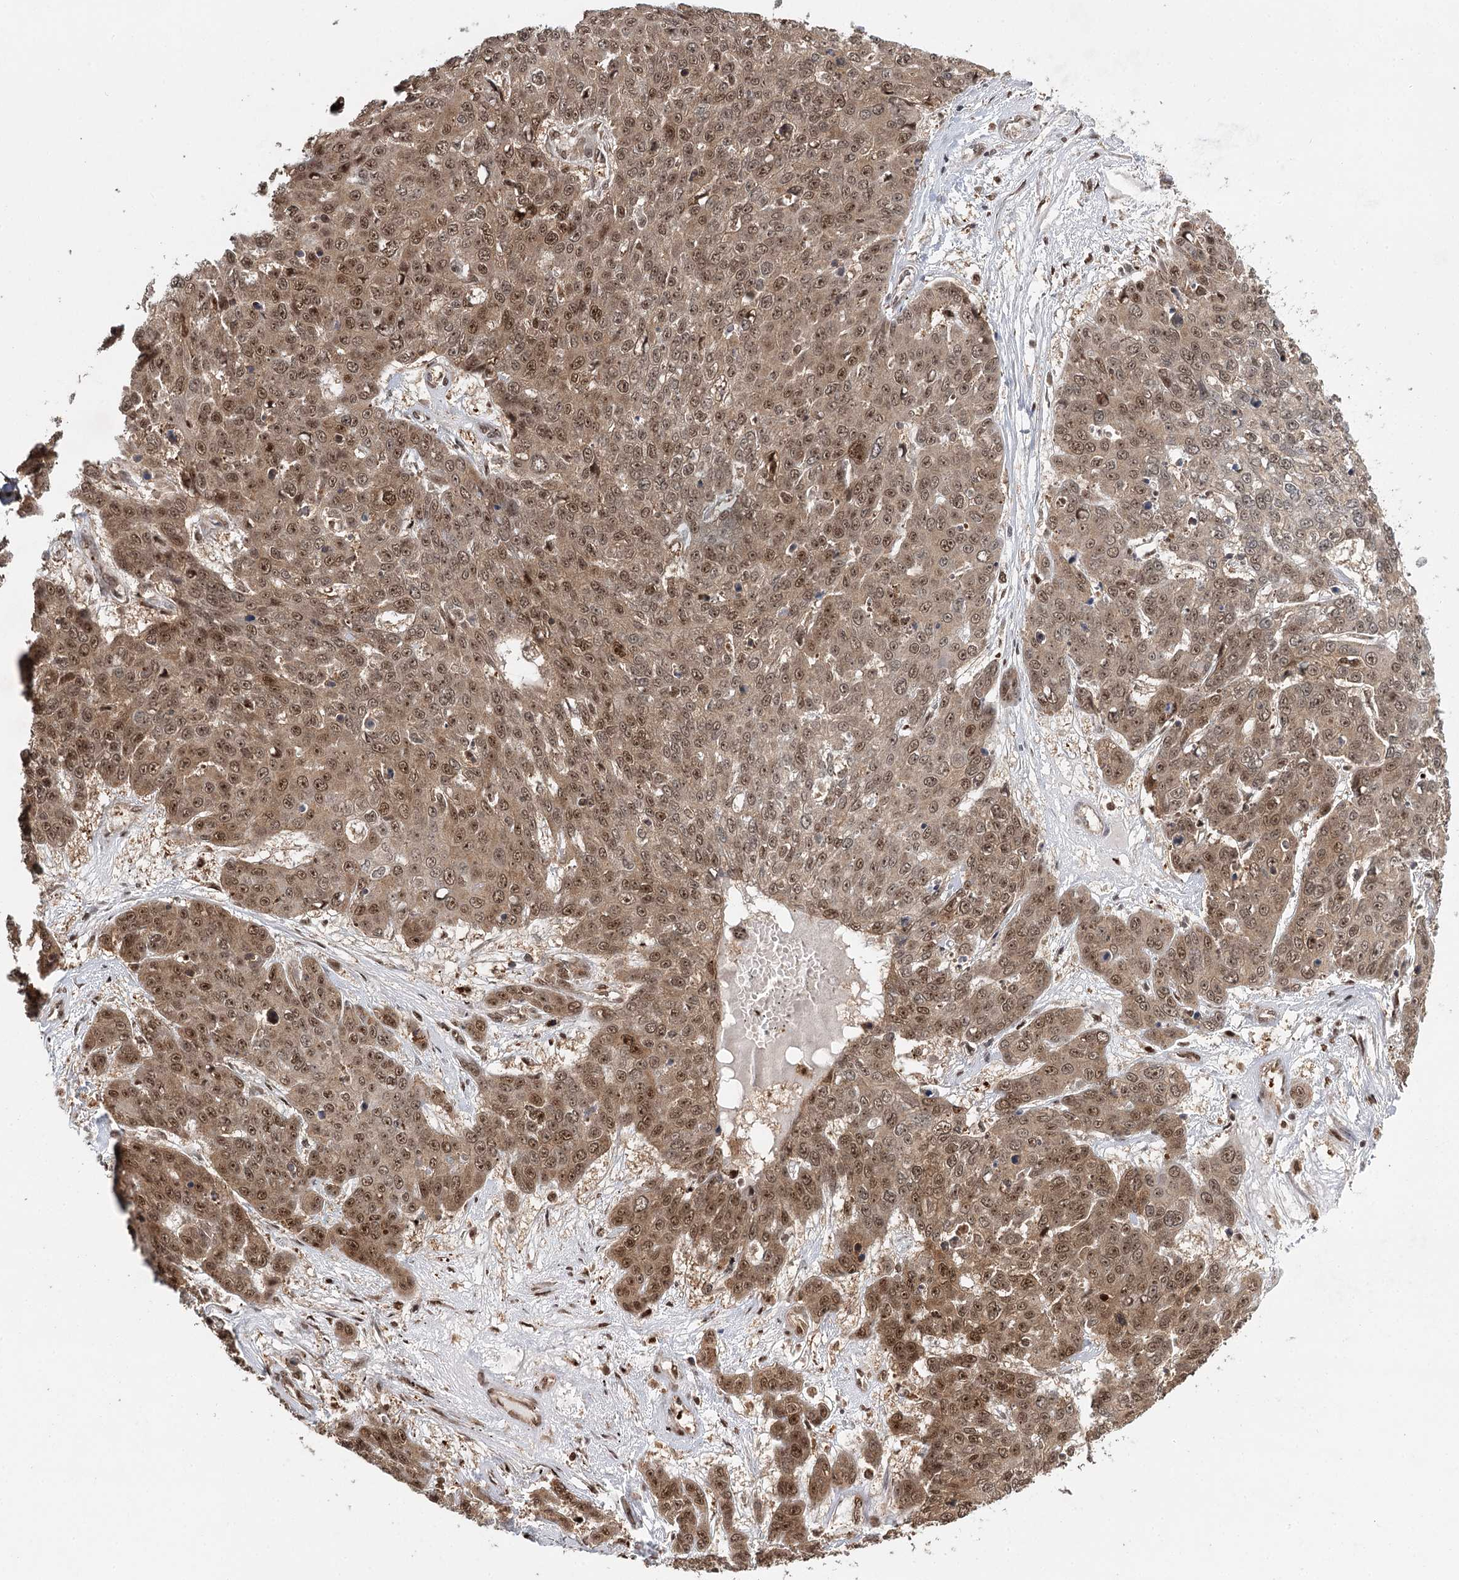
{"staining": {"intensity": "moderate", "quantity": ">75%", "location": "cytoplasmic/membranous,nuclear"}, "tissue": "skin cancer", "cell_type": "Tumor cells", "image_type": "cancer", "snomed": [{"axis": "morphology", "description": "Squamous cell carcinoma, NOS"}, {"axis": "topography", "description": "Skin"}], "caption": "Skin squamous cell carcinoma stained for a protein (brown) displays moderate cytoplasmic/membranous and nuclear positive expression in approximately >75% of tumor cells.", "gene": "N6AMT1", "patient": {"sex": "male", "age": 71}}